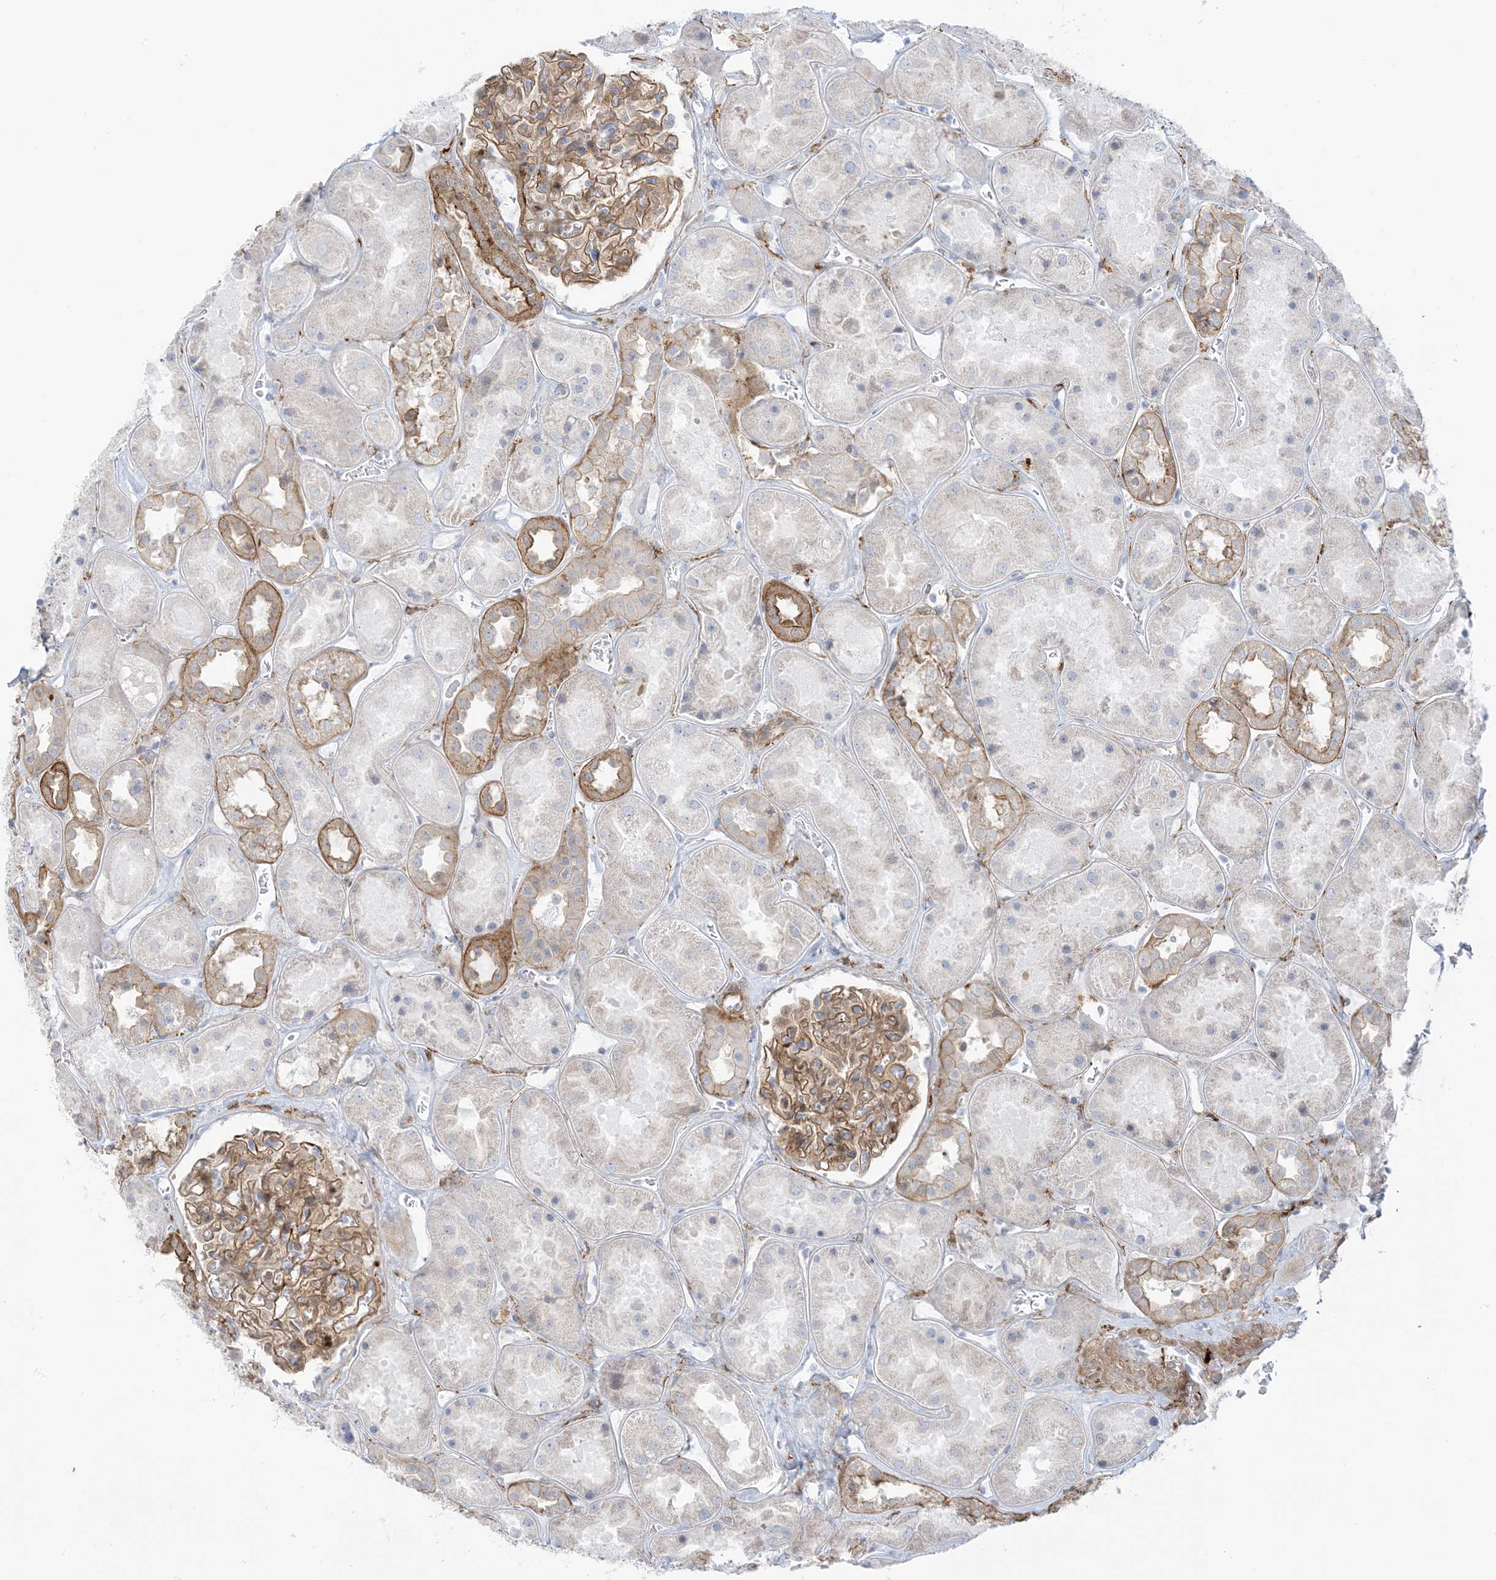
{"staining": {"intensity": "moderate", "quantity": ">75%", "location": "cytoplasmic/membranous"}, "tissue": "kidney", "cell_type": "Cells in glomeruli", "image_type": "normal", "snomed": [{"axis": "morphology", "description": "Normal tissue, NOS"}, {"axis": "topography", "description": "Kidney"}], "caption": "Cells in glomeruli exhibit moderate cytoplasmic/membranous staining in about >75% of cells in unremarkable kidney. (DAB (3,3'-diaminobenzidine) IHC with brightfield microscopy, high magnification).", "gene": "ICMT", "patient": {"sex": "male", "age": 70}}